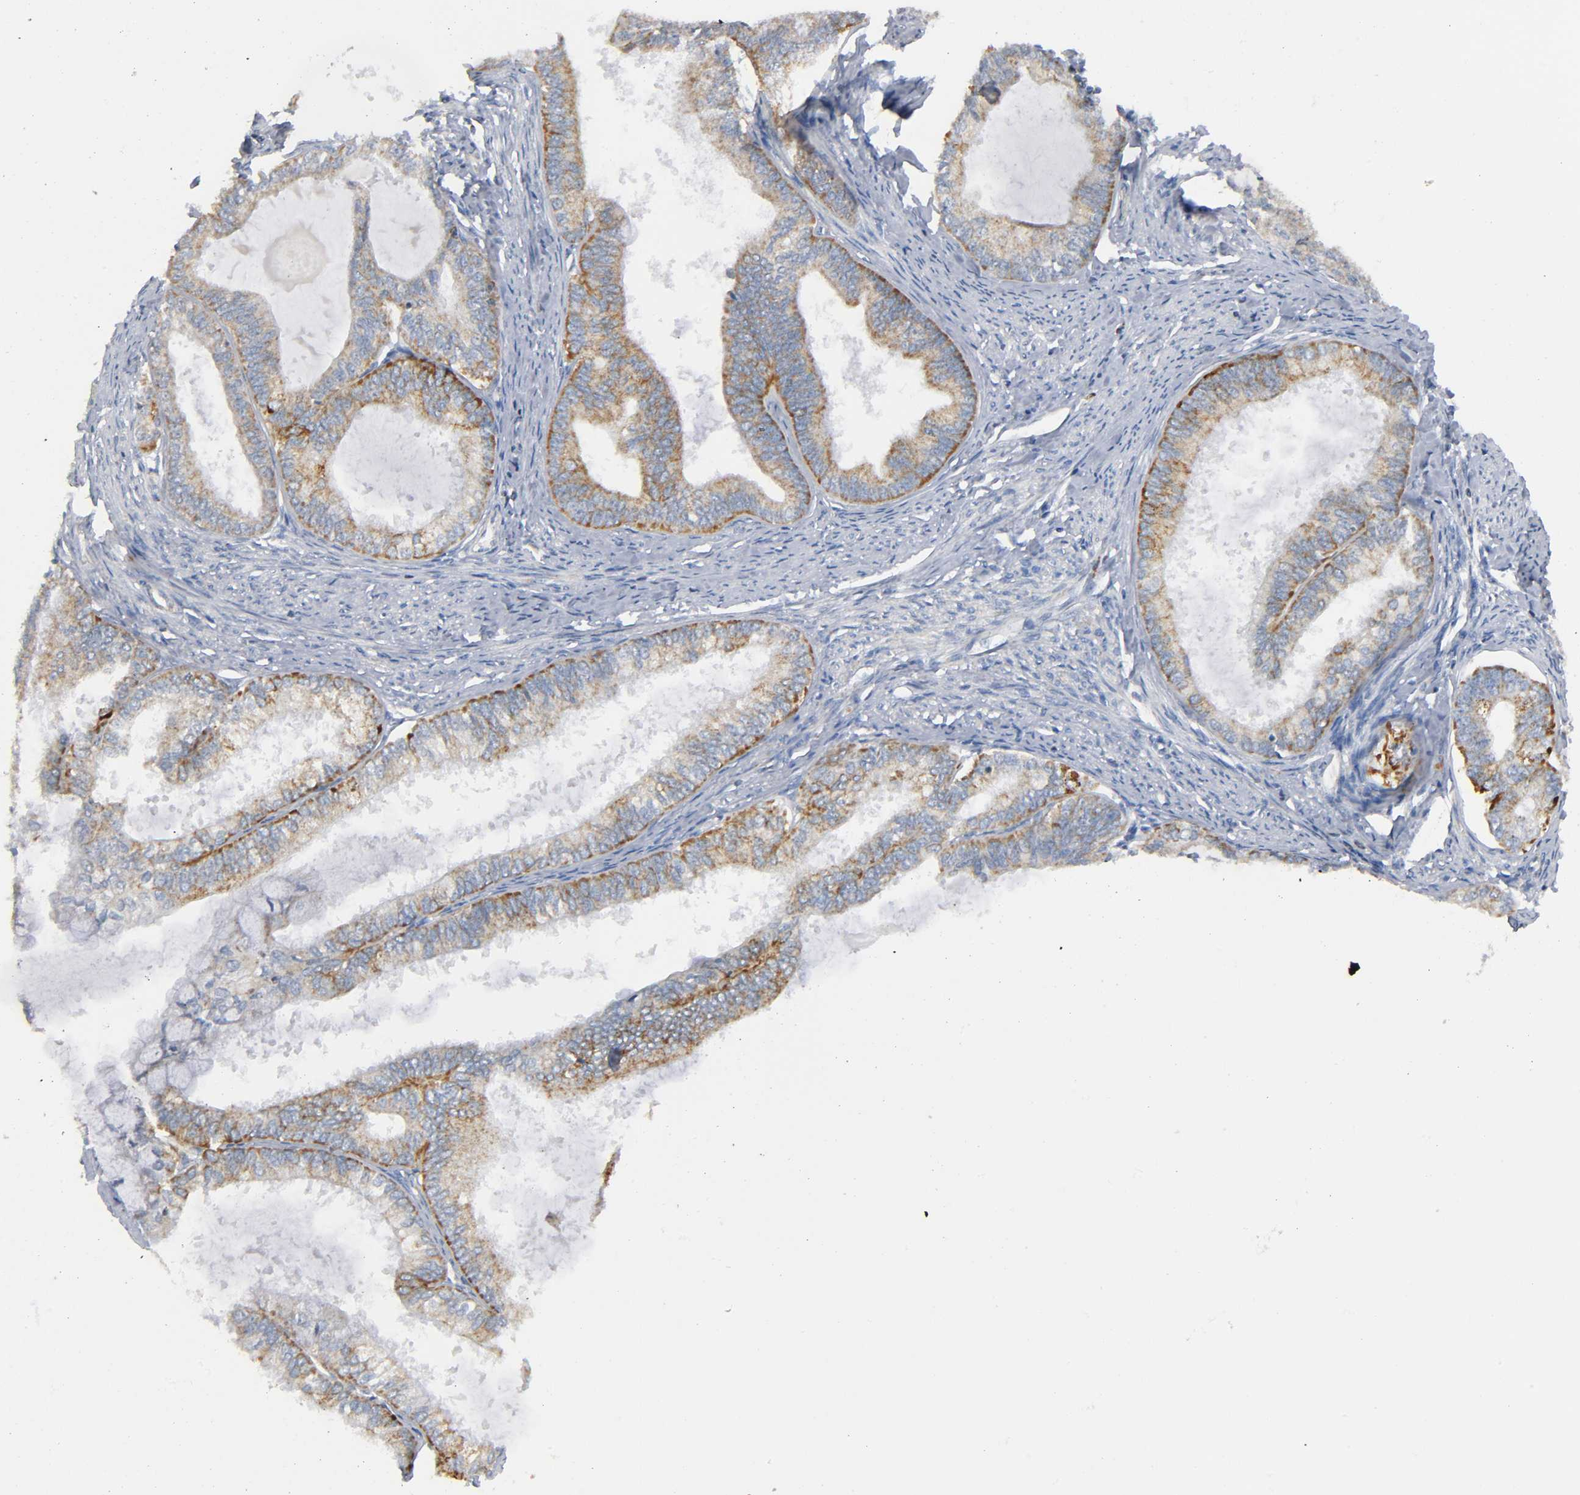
{"staining": {"intensity": "moderate", "quantity": ">75%", "location": "cytoplasmic/membranous"}, "tissue": "endometrial cancer", "cell_type": "Tumor cells", "image_type": "cancer", "snomed": [{"axis": "morphology", "description": "Adenocarcinoma, NOS"}, {"axis": "topography", "description": "Endometrium"}], "caption": "Immunohistochemical staining of endometrial cancer (adenocarcinoma) shows medium levels of moderate cytoplasmic/membranous protein positivity in approximately >75% of tumor cells.", "gene": "BAK1", "patient": {"sex": "female", "age": 86}}